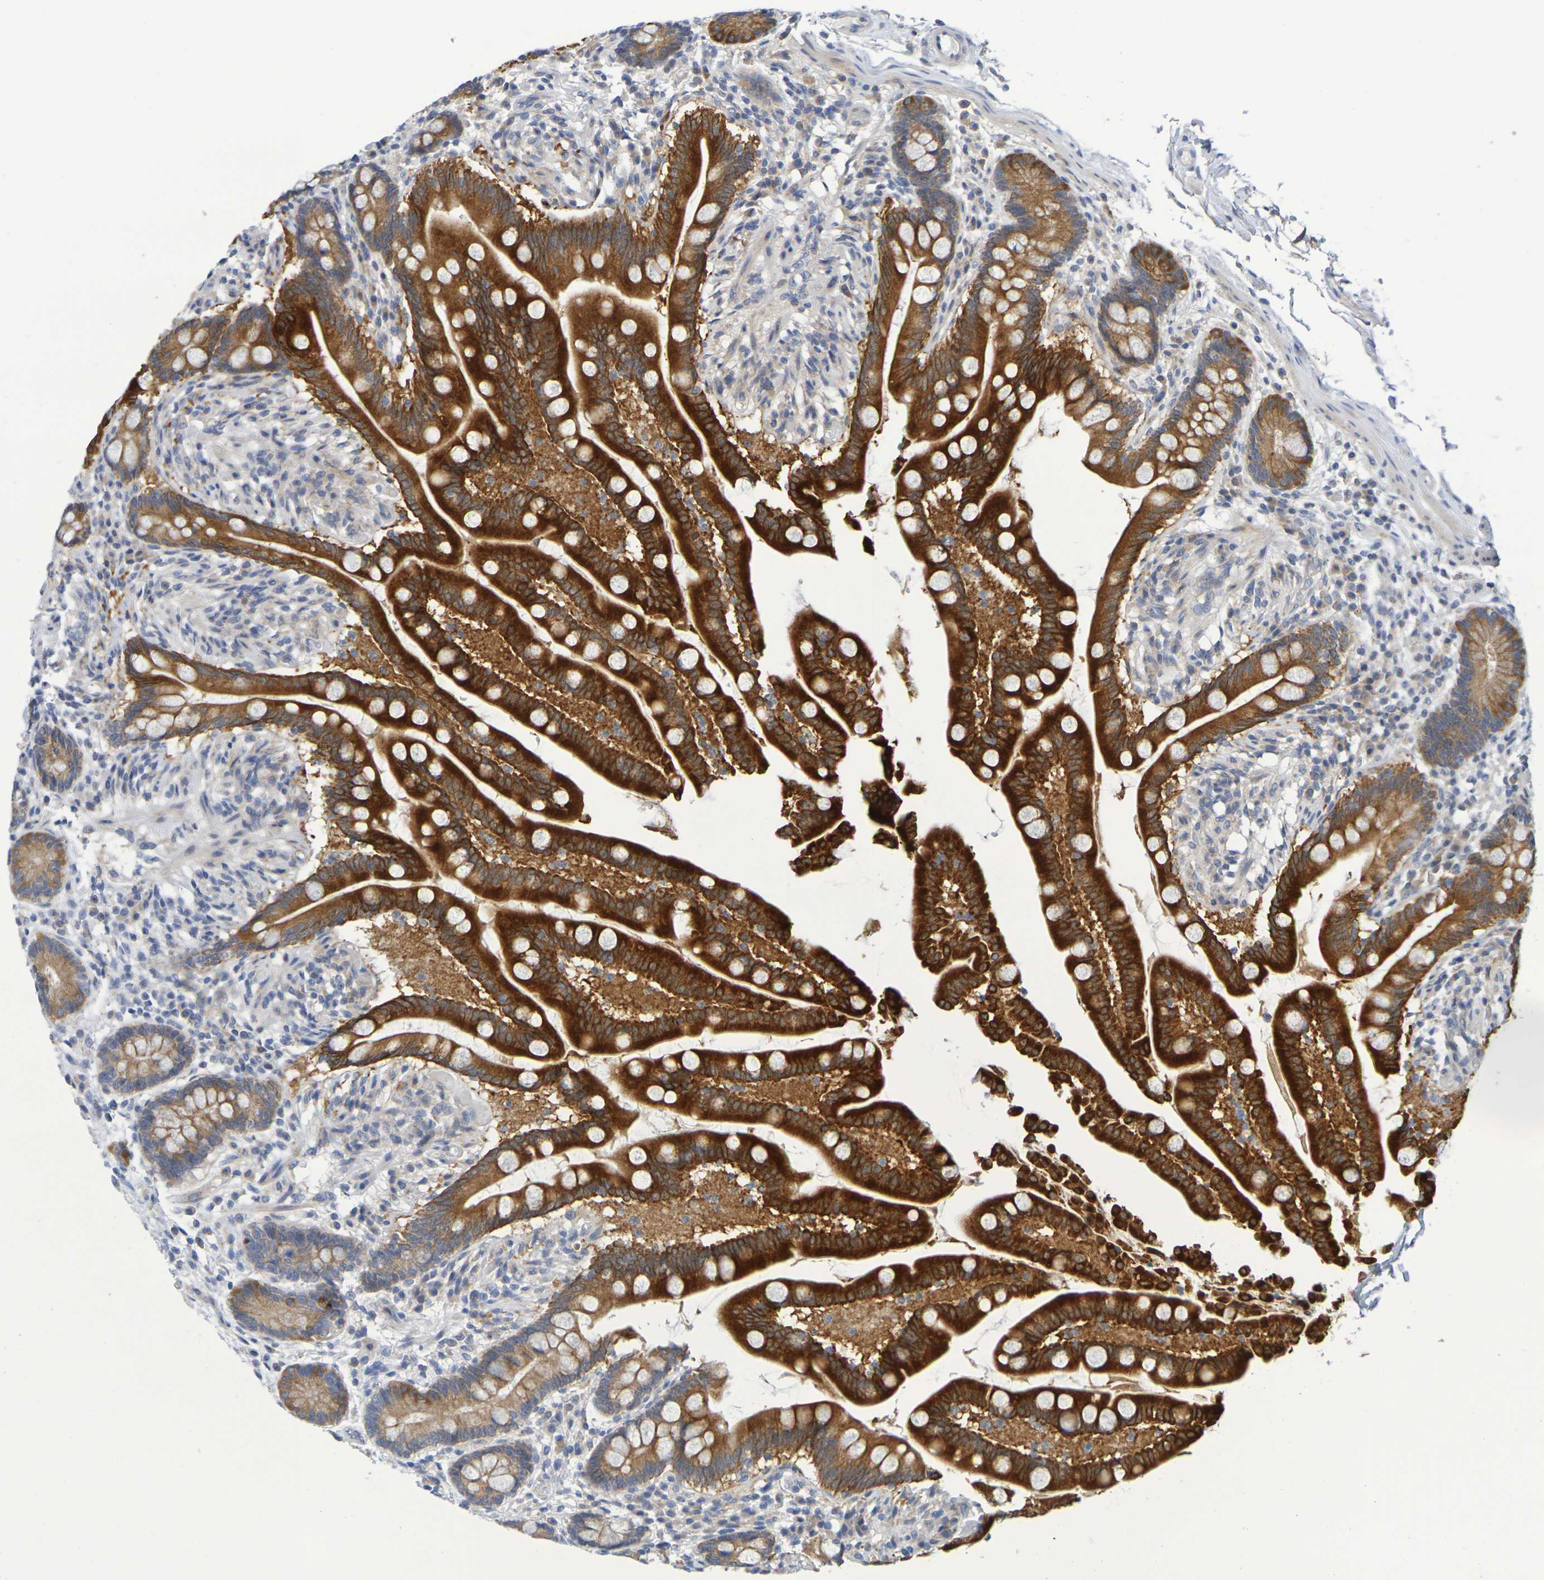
{"staining": {"intensity": "negative", "quantity": "none", "location": "none"}, "tissue": "colon", "cell_type": "Endothelial cells", "image_type": "normal", "snomed": [{"axis": "morphology", "description": "Normal tissue, NOS"}, {"axis": "topography", "description": "Colon"}], "caption": "Endothelial cells show no significant protein staining in unremarkable colon. (DAB immunohistochemistry, high magnification).", "gene": "SDC4", "patient": {"sex": "male", "age": 73}}